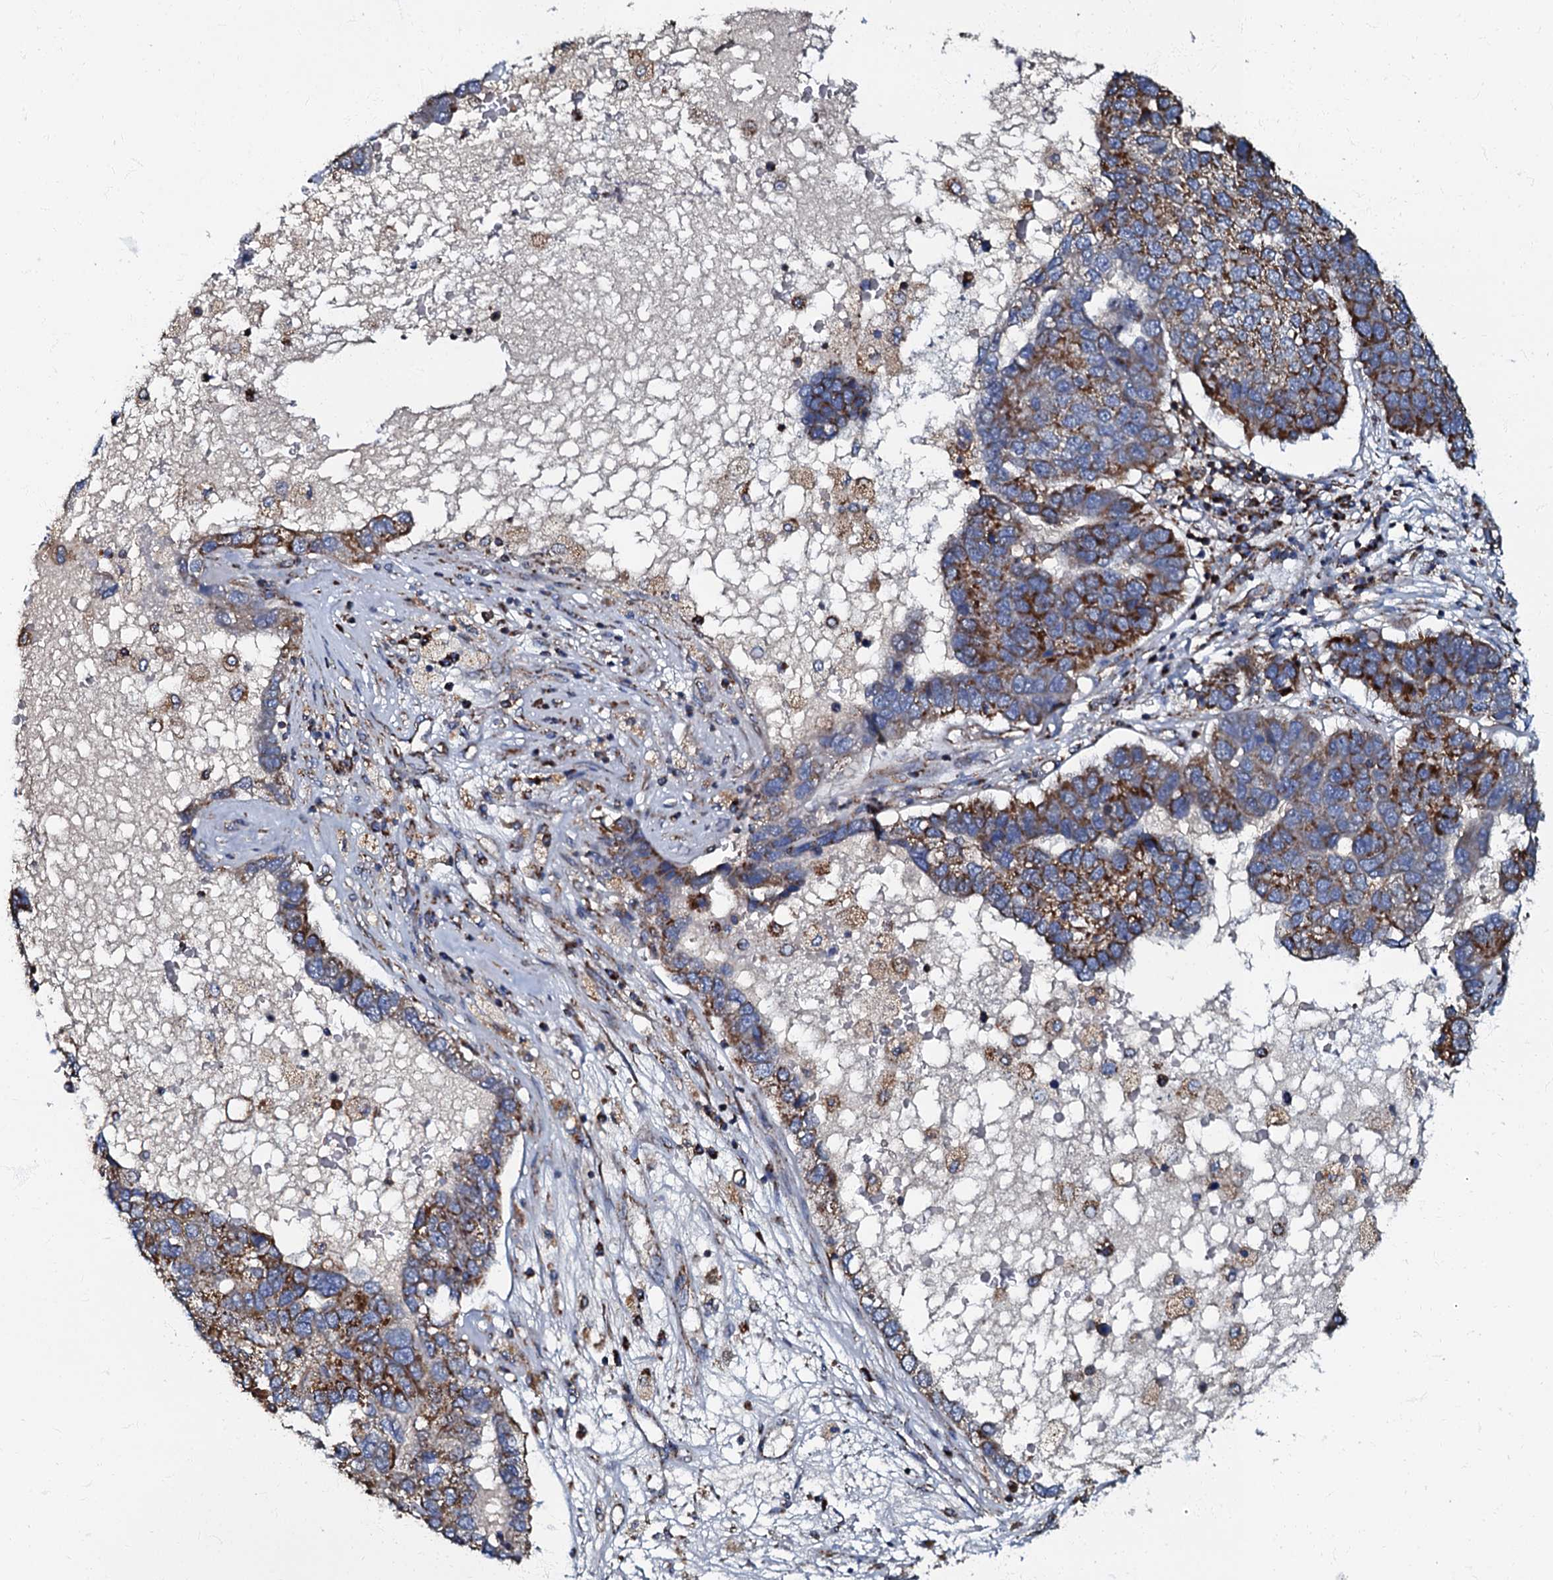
{"staining": {"intensity": "moderate", "quantity": ">75%", "location": "cytoplasmic/membranous"}, "tissue": "pancreatic cancer", "cell_type": "Tumor cells", "image_type": "cancer", "snomed": [{"axis": "morphology", "description": "Adenocarcinoma, NOS"}, {"axis": "topography", "description": "Pancreas"}], "caption": "Immunohistochemical staining of human pancreatic cancer (adenocarcinoma) demonstrates moderate cytoplasmic/membranous protein expression in about >75% of tumor cells.", "gene": "NDUFA12", "patient": {"sex": "female", "age": 61}}